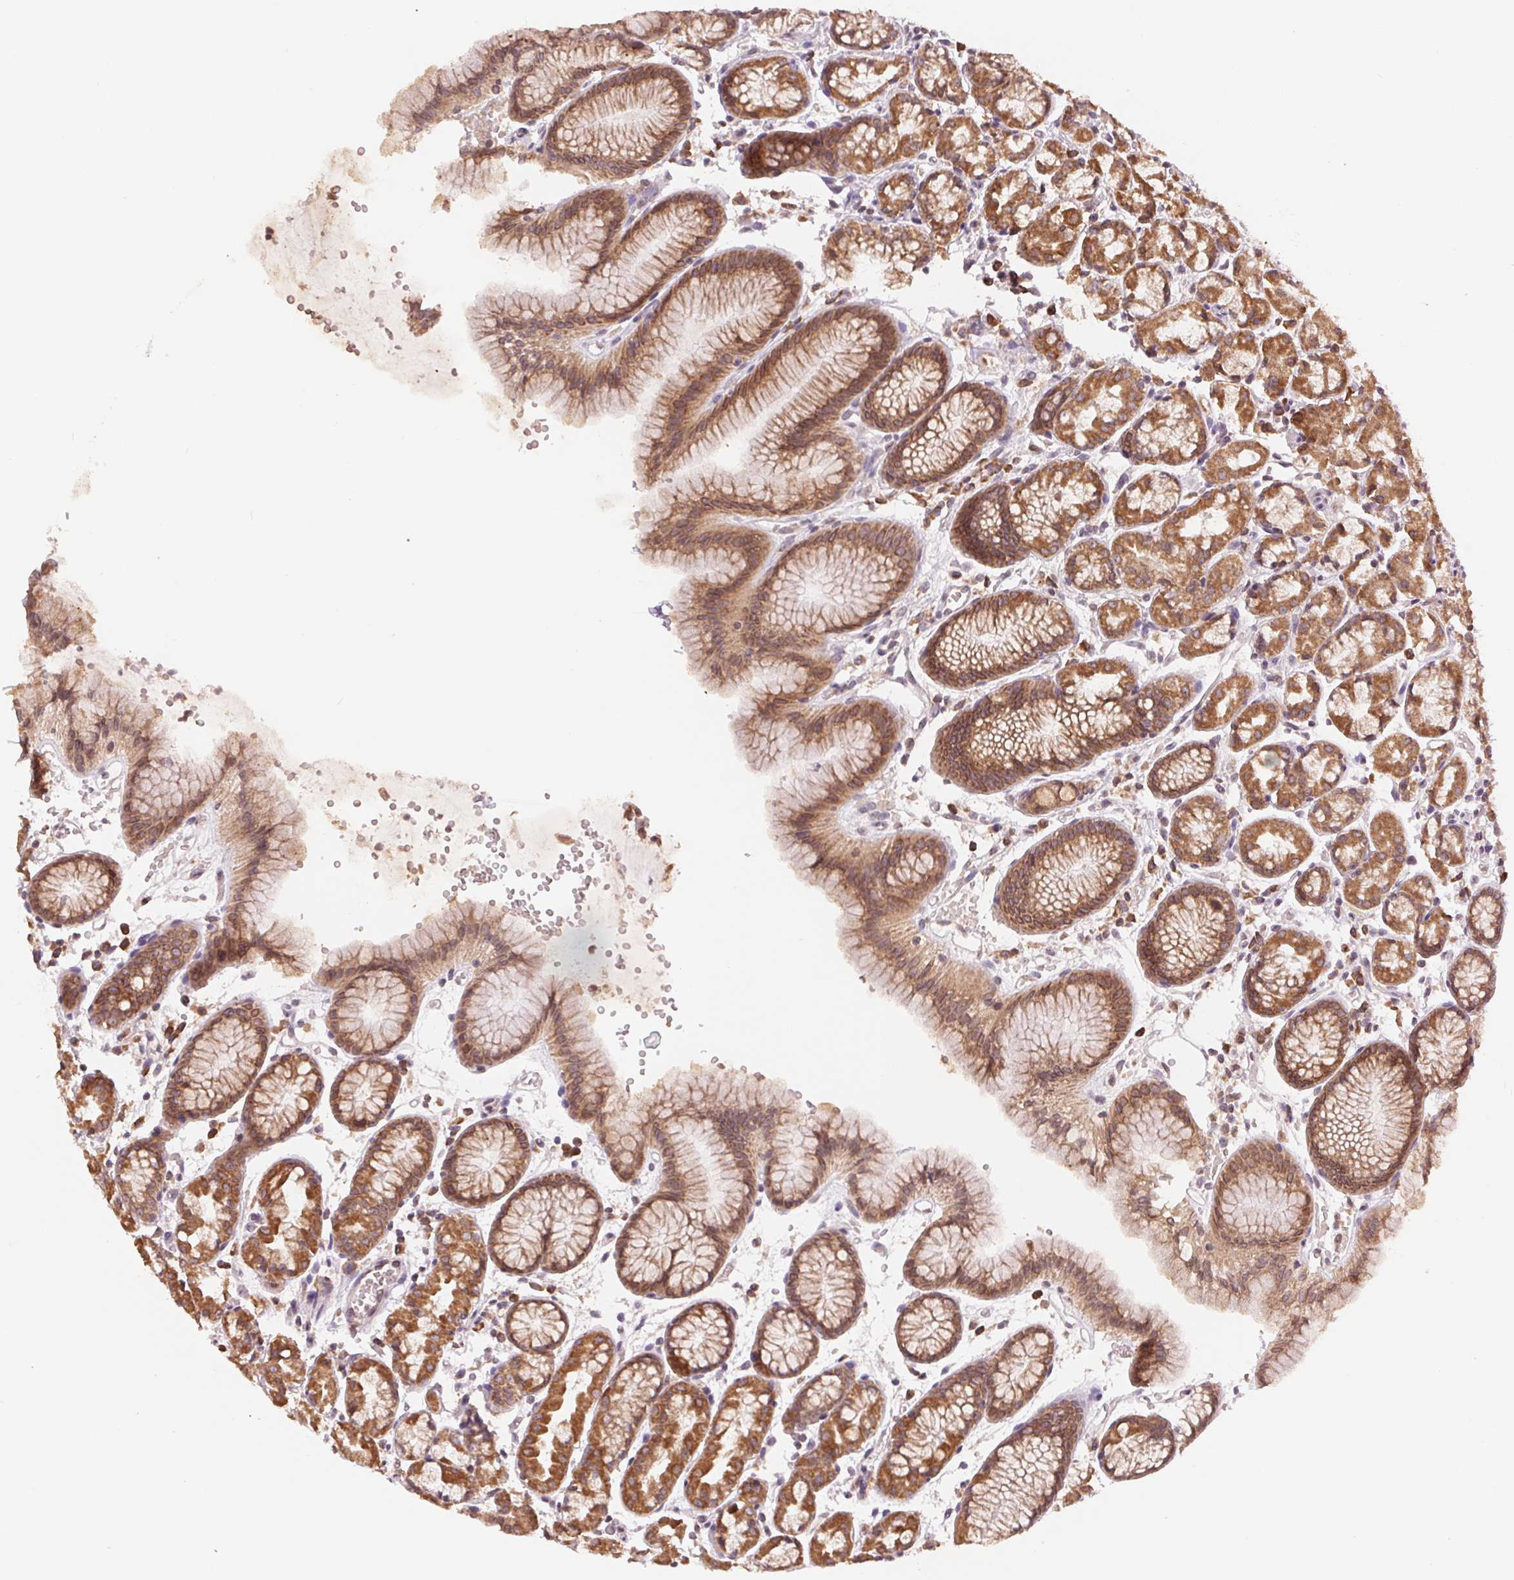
{"staining": {"intensity": "moderate", "quantity": ">75%", "location": "cytoplasmic/membranous"}, "tissue": "stomach", "cell_type": "Glandular cells", "image_type": "normal", "snomed": [{"axis": "morphology", "description": "Normal tissue, NOS"}, {"axis": "topography", "description": "Stomach, upper"}], "caption": "Moderate cytoplasmic/membranous positivity is appreciated in about >75% of glandular cells in normal stomach. (IHC, brightfield microscopy, high magnification).", "gene": "TECR", "patient": {"sex": "male", "age": 47}}